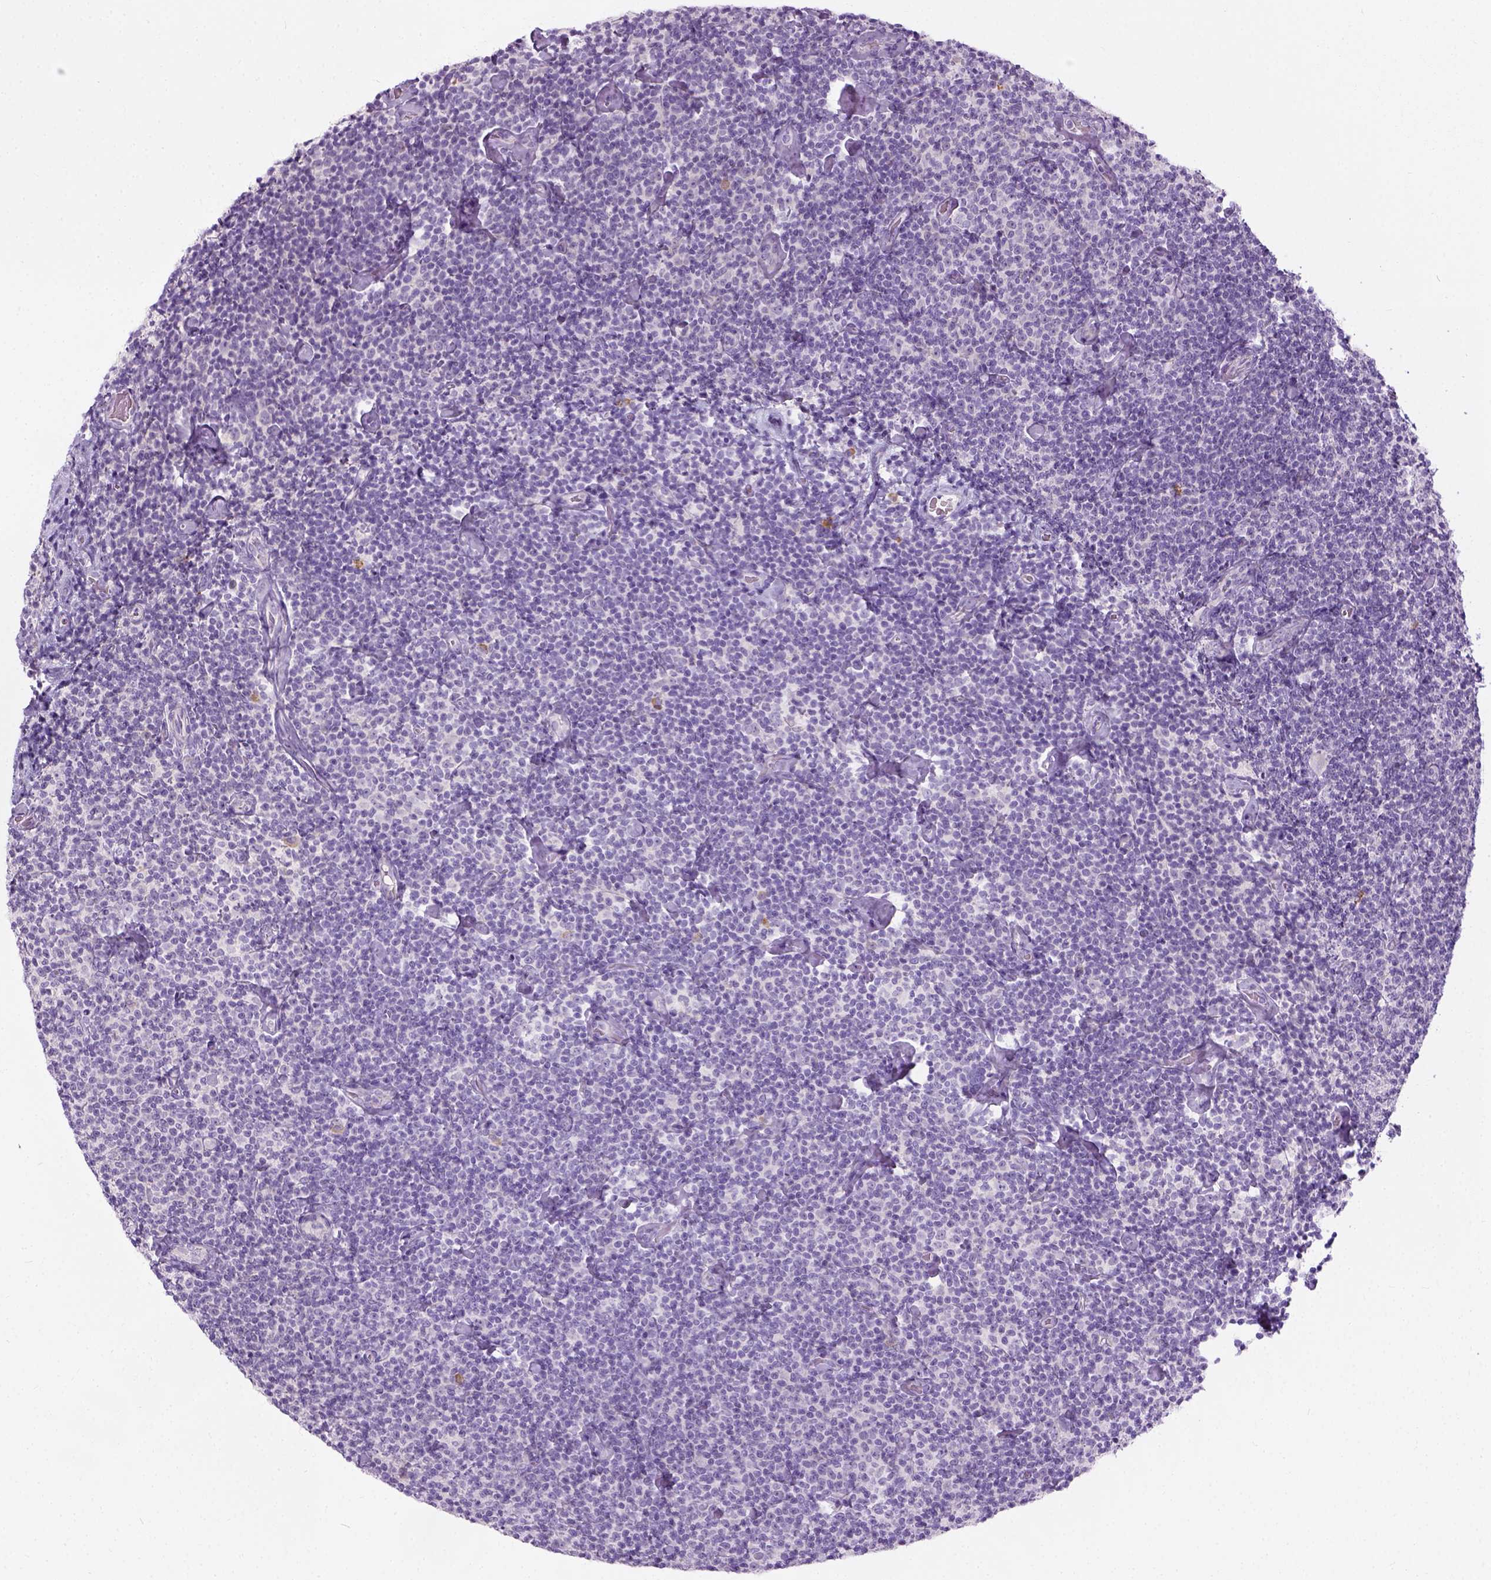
{"staining": {"intensity": "negative", "quantity": "none", "location": "none"}, "tissue": "lymphoma", "cell_type": "Tumor cells", "image_type": "cancer", "snomed": [{"axis": "morphology", "description": "Malignant lymphoma, non-Hodgkin's type, Low grade"}, {"axis": "topography", "description": "Lymph node"}], "caption": "A high-resolution micrograph shows immunohistochemistry staining of lymphoma, which reveals no significant staining in tumor cells.", "gene": "TRIM72", "patient": {"sex": "male", "age": 81}}